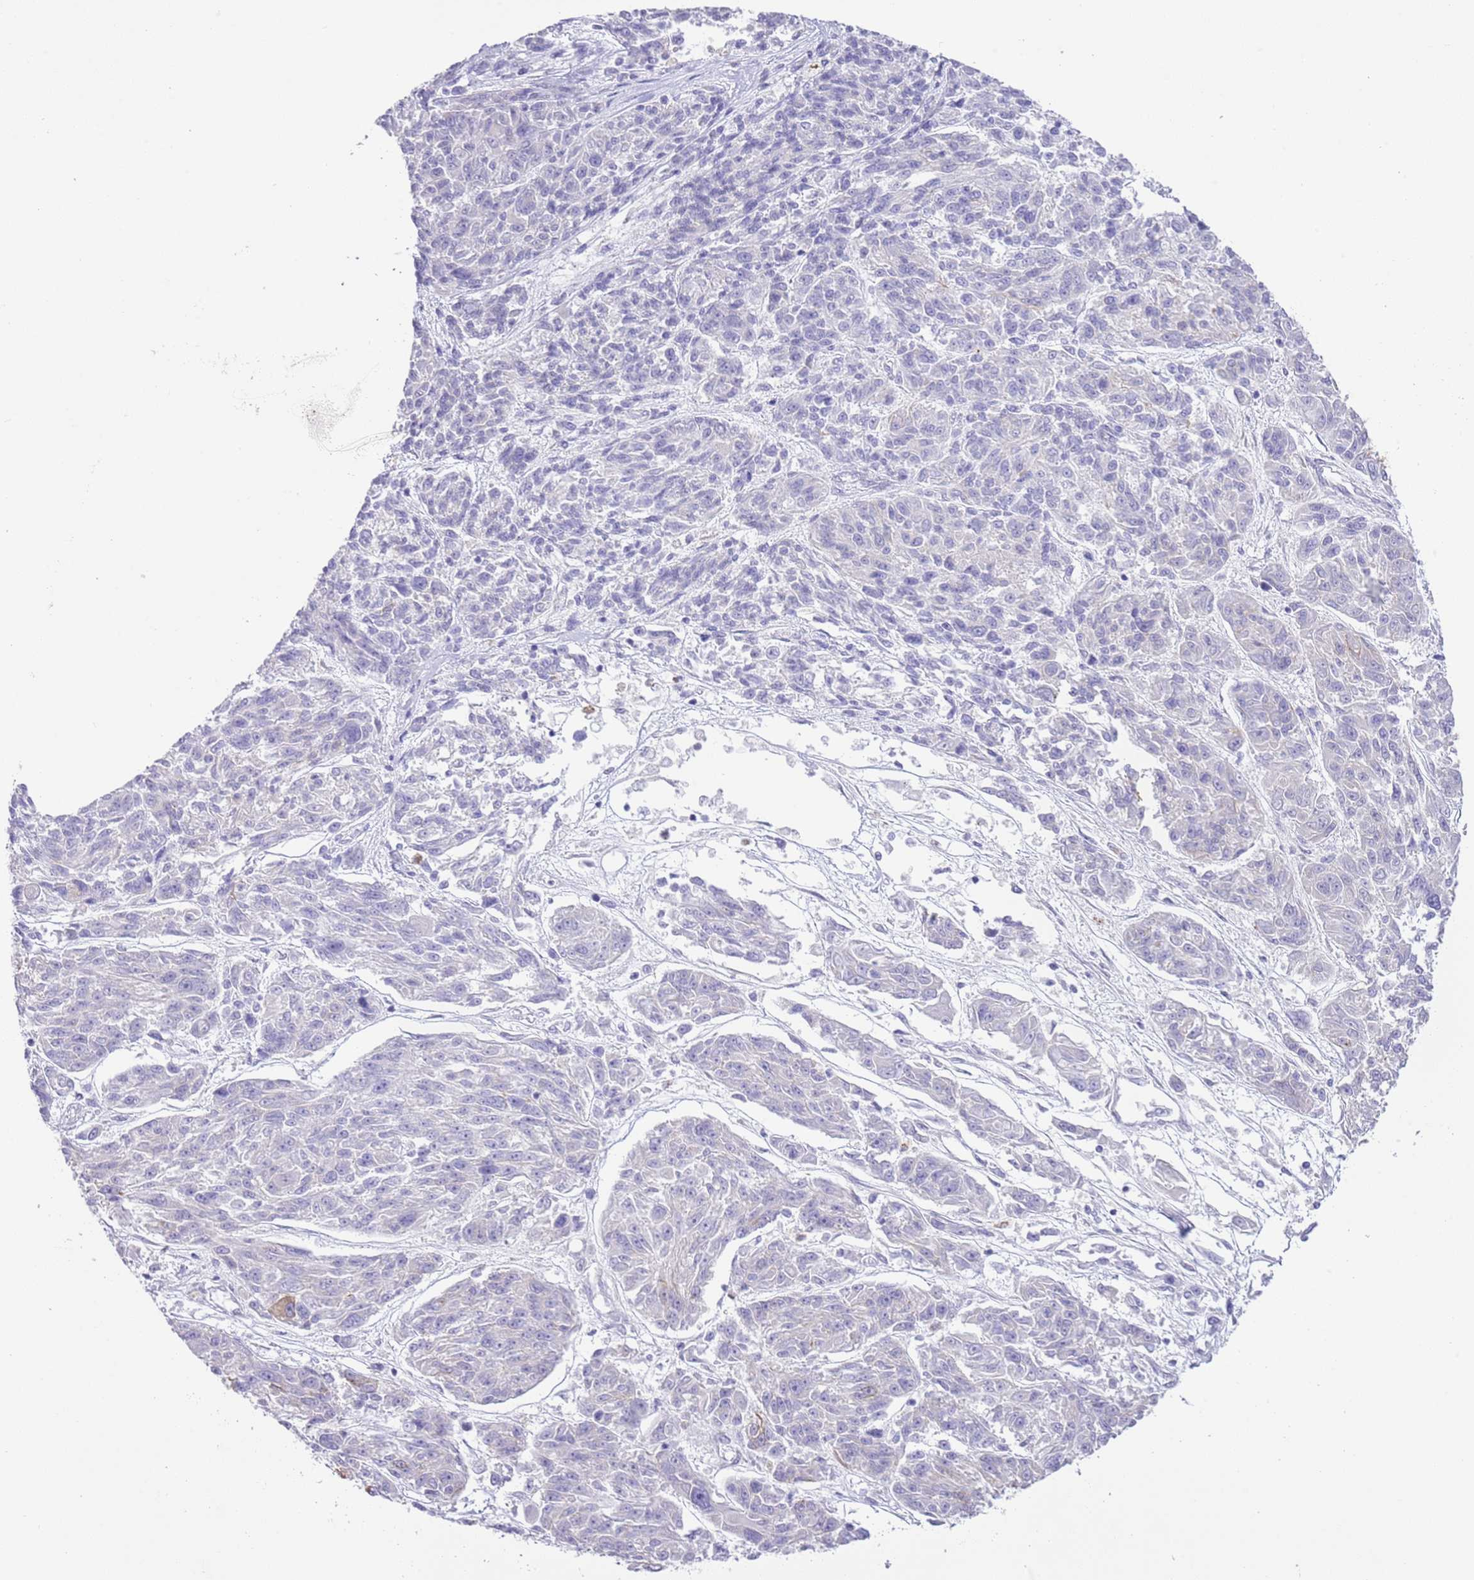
{"staining": {"intensity": "negative", "quantity": "none", "location": "none"}, "tissue": "melanoma", "cell_type": "Tumor cells", "image_type": "cancer", "snomed": [{"axis": "morphology", "description": "Malignant melanoma, NOS"}, {"axis": "topography", "description": "Skin"}], "caption": "Tumor cells show no significant protein positivity in malignant melanoma.", "gene": "OR2Z1", "patient": {"sex": "male", "age": 53}}